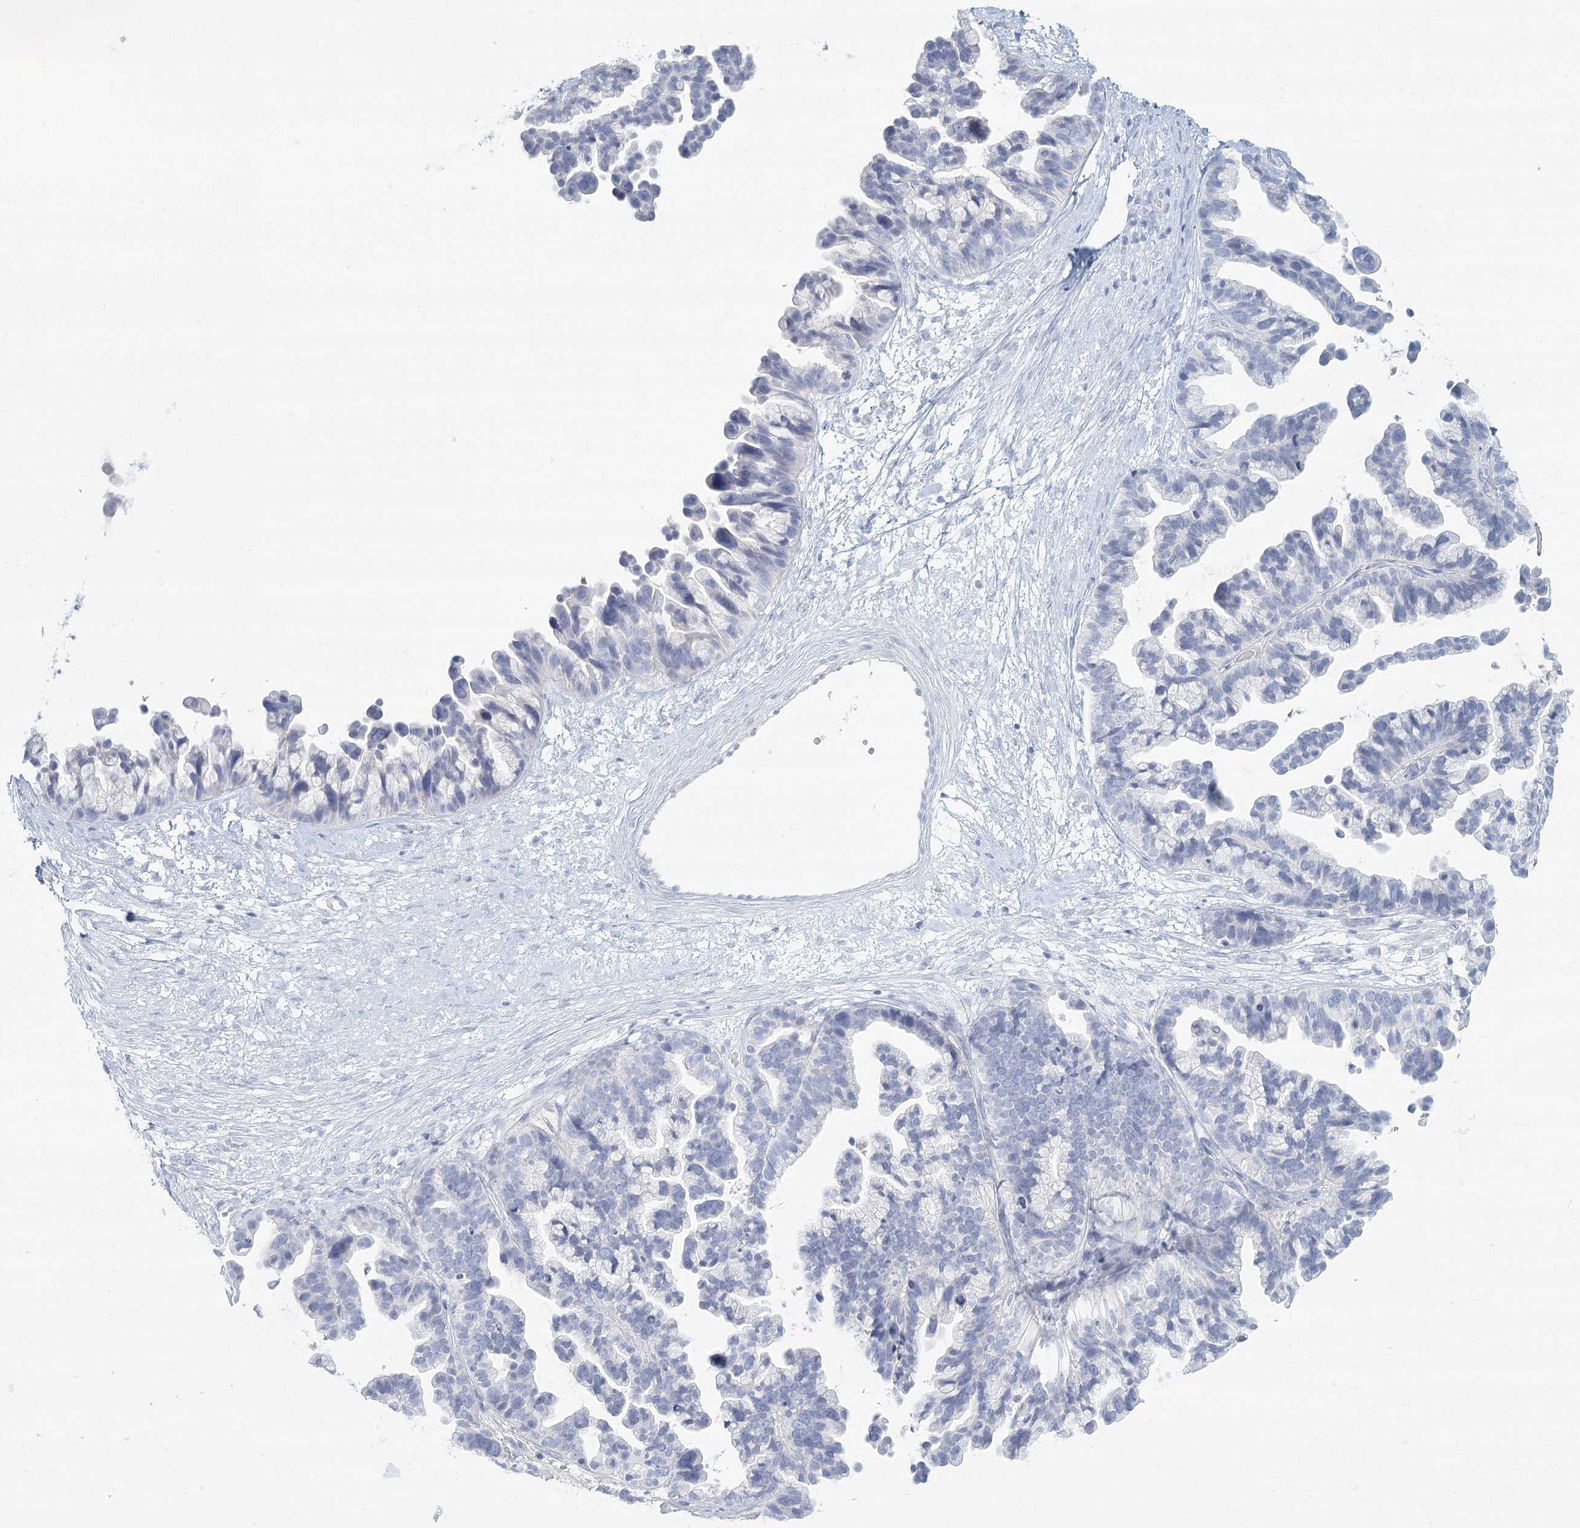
{"staining": {"intensity": "negative", "quantity": "none", "location": "none"}, "tissue": "ovarian cancer", "cell_type": "Tumor cells", "image_type": "cancer", "snomed": [{"axis": "morphology", "description": "Cystadenocarcinoma, serous, NOS"}, {"axis": "topography", "description": "Ovary"}], "caption": "The IHC histopathology image has no significant staining in tumor cells of ovarian serous cystadenocarcinoma tissue. (Stains: DAB immunohistochemistry with hematoxylin counter stain, Microscopy: brightfield microscopy at high magnification).", "gene": "DMGDH", "patient": {"sex": "female", "age": 56}}